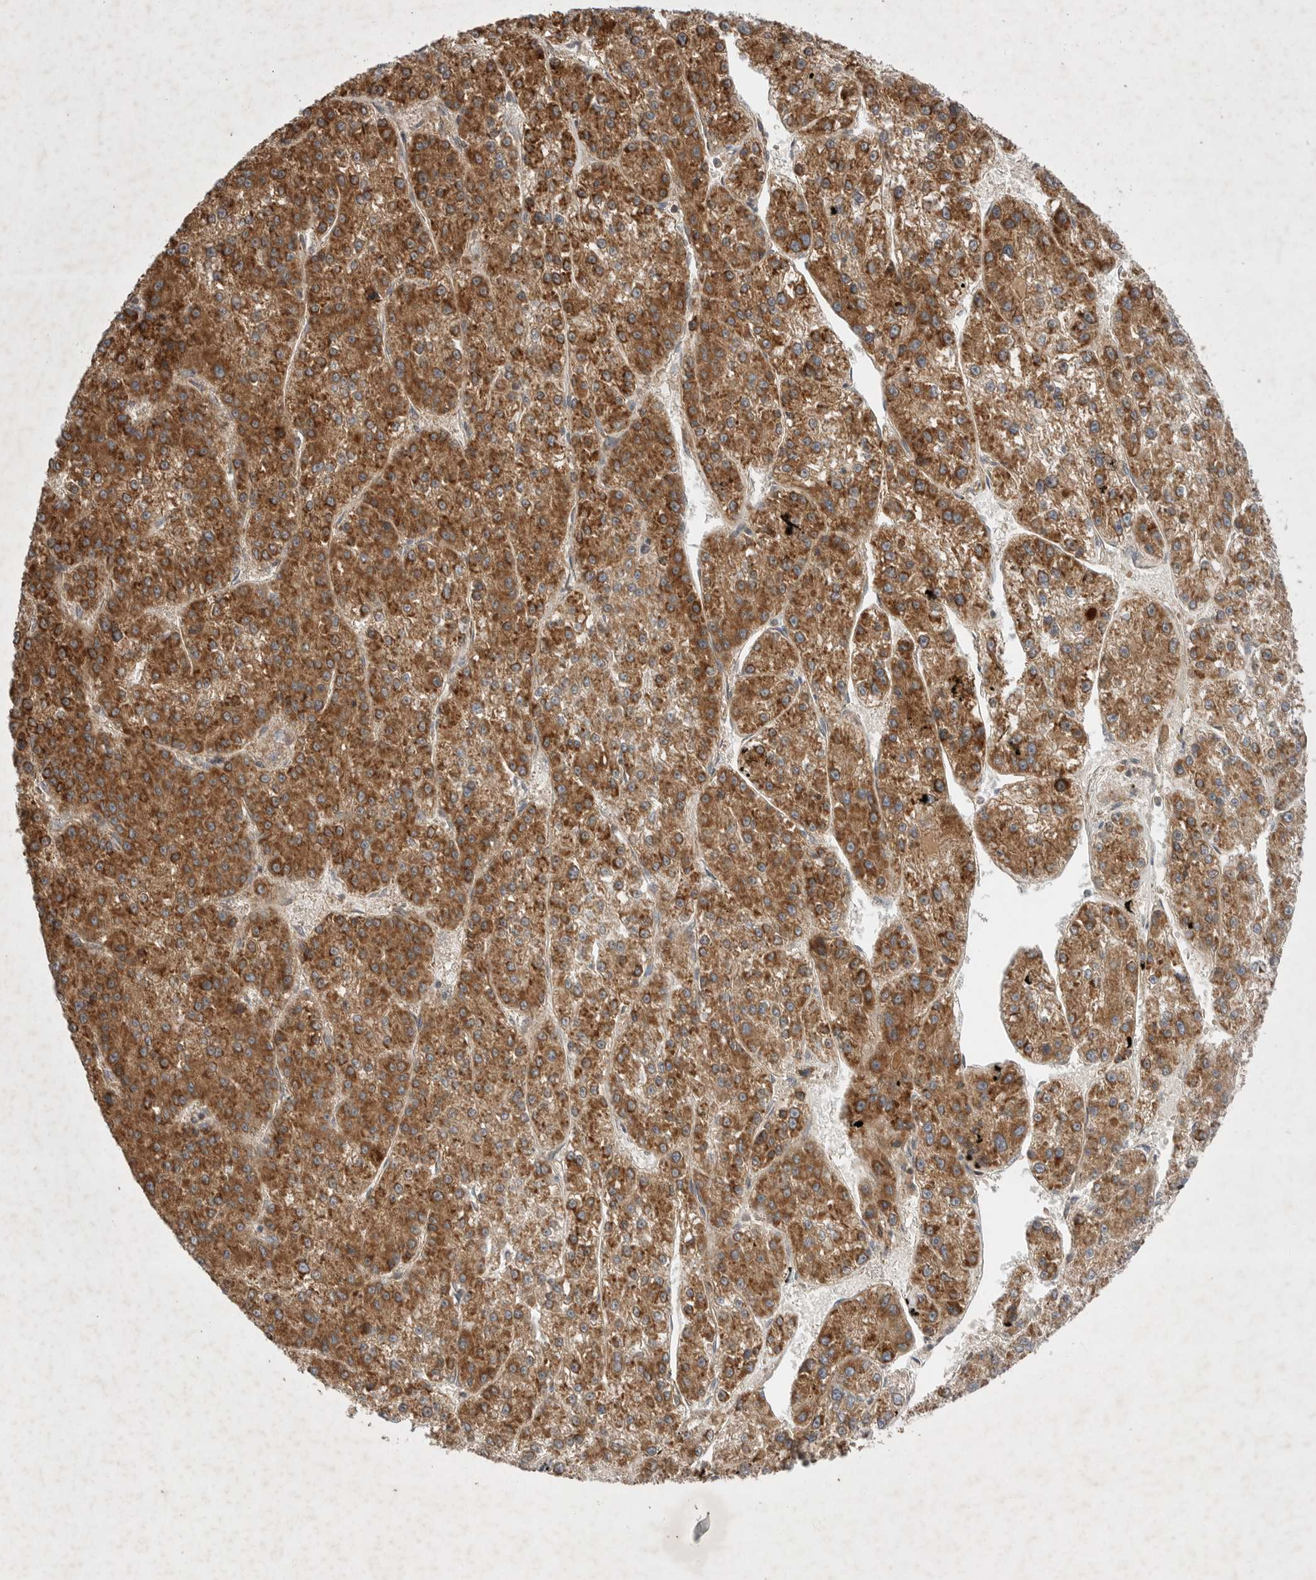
{"staining": {"intensity": "strong", "quantity": ">75%", "location": "cytoplasmic/membranous"}, "tissue": "liver cancer", "cell_type": "Tumor cells", "image_type": "cancer", "snomed": [{"axis": "morphology", "description": "Carcinoma, Hepatocellular, NOS"}, {"axis": "topography", "description": "Liver"}], "caption": "The histopathology image shows a brown stain indicating the presence of a protein in the cytoplasmic/membranous of tumor cells in hepatocellular carcinoma (liver). Using DAB (3,3'-diaminobenzidine) (brown) and hematoxylin (blue) stains, captured at high magnification using brightfield microscopy.", "gene": "KIF21B", "patient": {"sex": "female", "age": 73}}